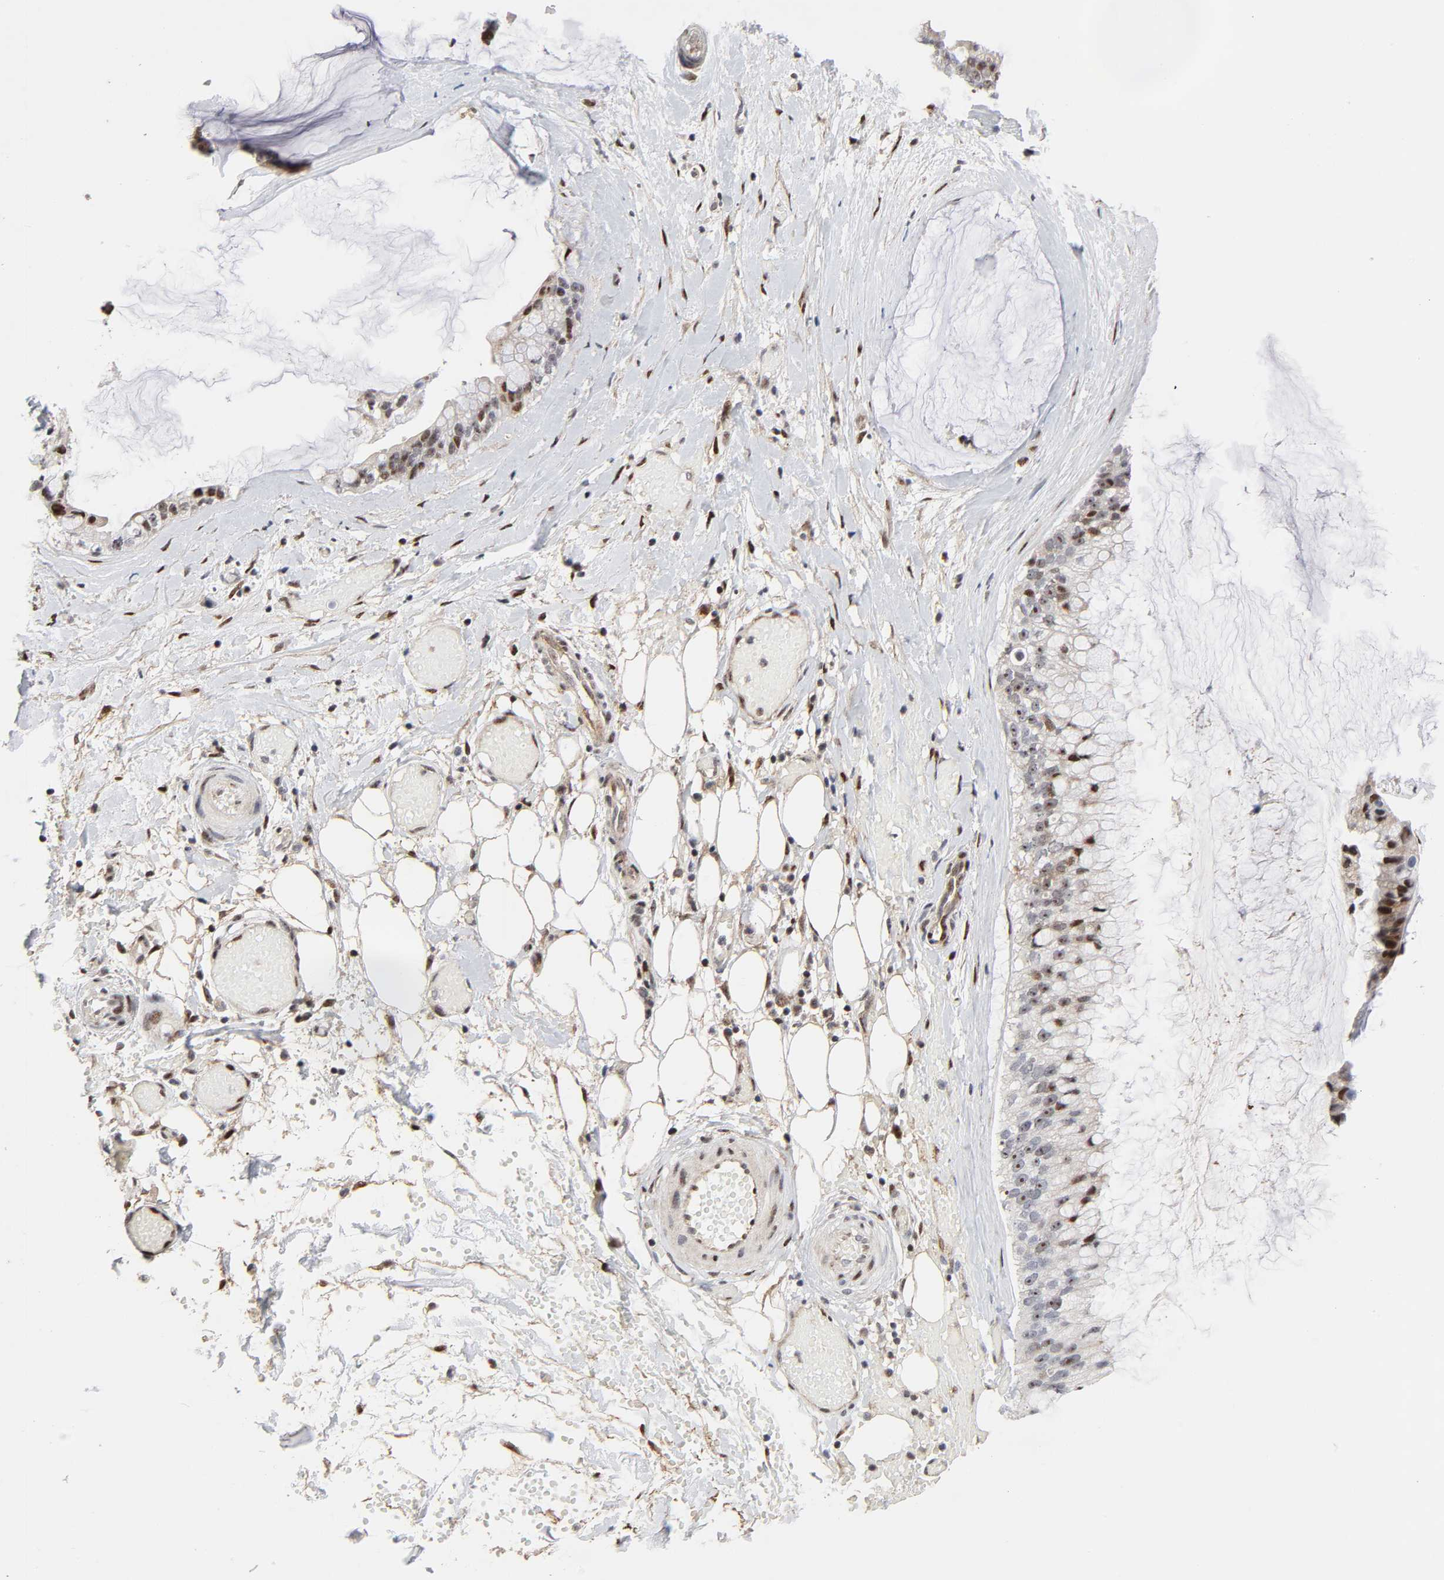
{"staining": {"intensity": "weak", "quantity": "25%-75%", "location": "nuclear"}, "tissue": "ovarian cancer", "cell_type": "Tumor cells", "image_type": "cancer", "snomed": [{"axis": "morphology", "description": "Cystadenocarcinoma, mucinous, NOS"}, {"axis": "topography", "description": "Ovary"}], "caption": "Immunohistochemical staining of ovarian cancer demonstrates weak nuclear protein staining in about 25%-75% of tumor cells.", "gene": "STK38", "patient": {"sex": "female", "age": 39}}